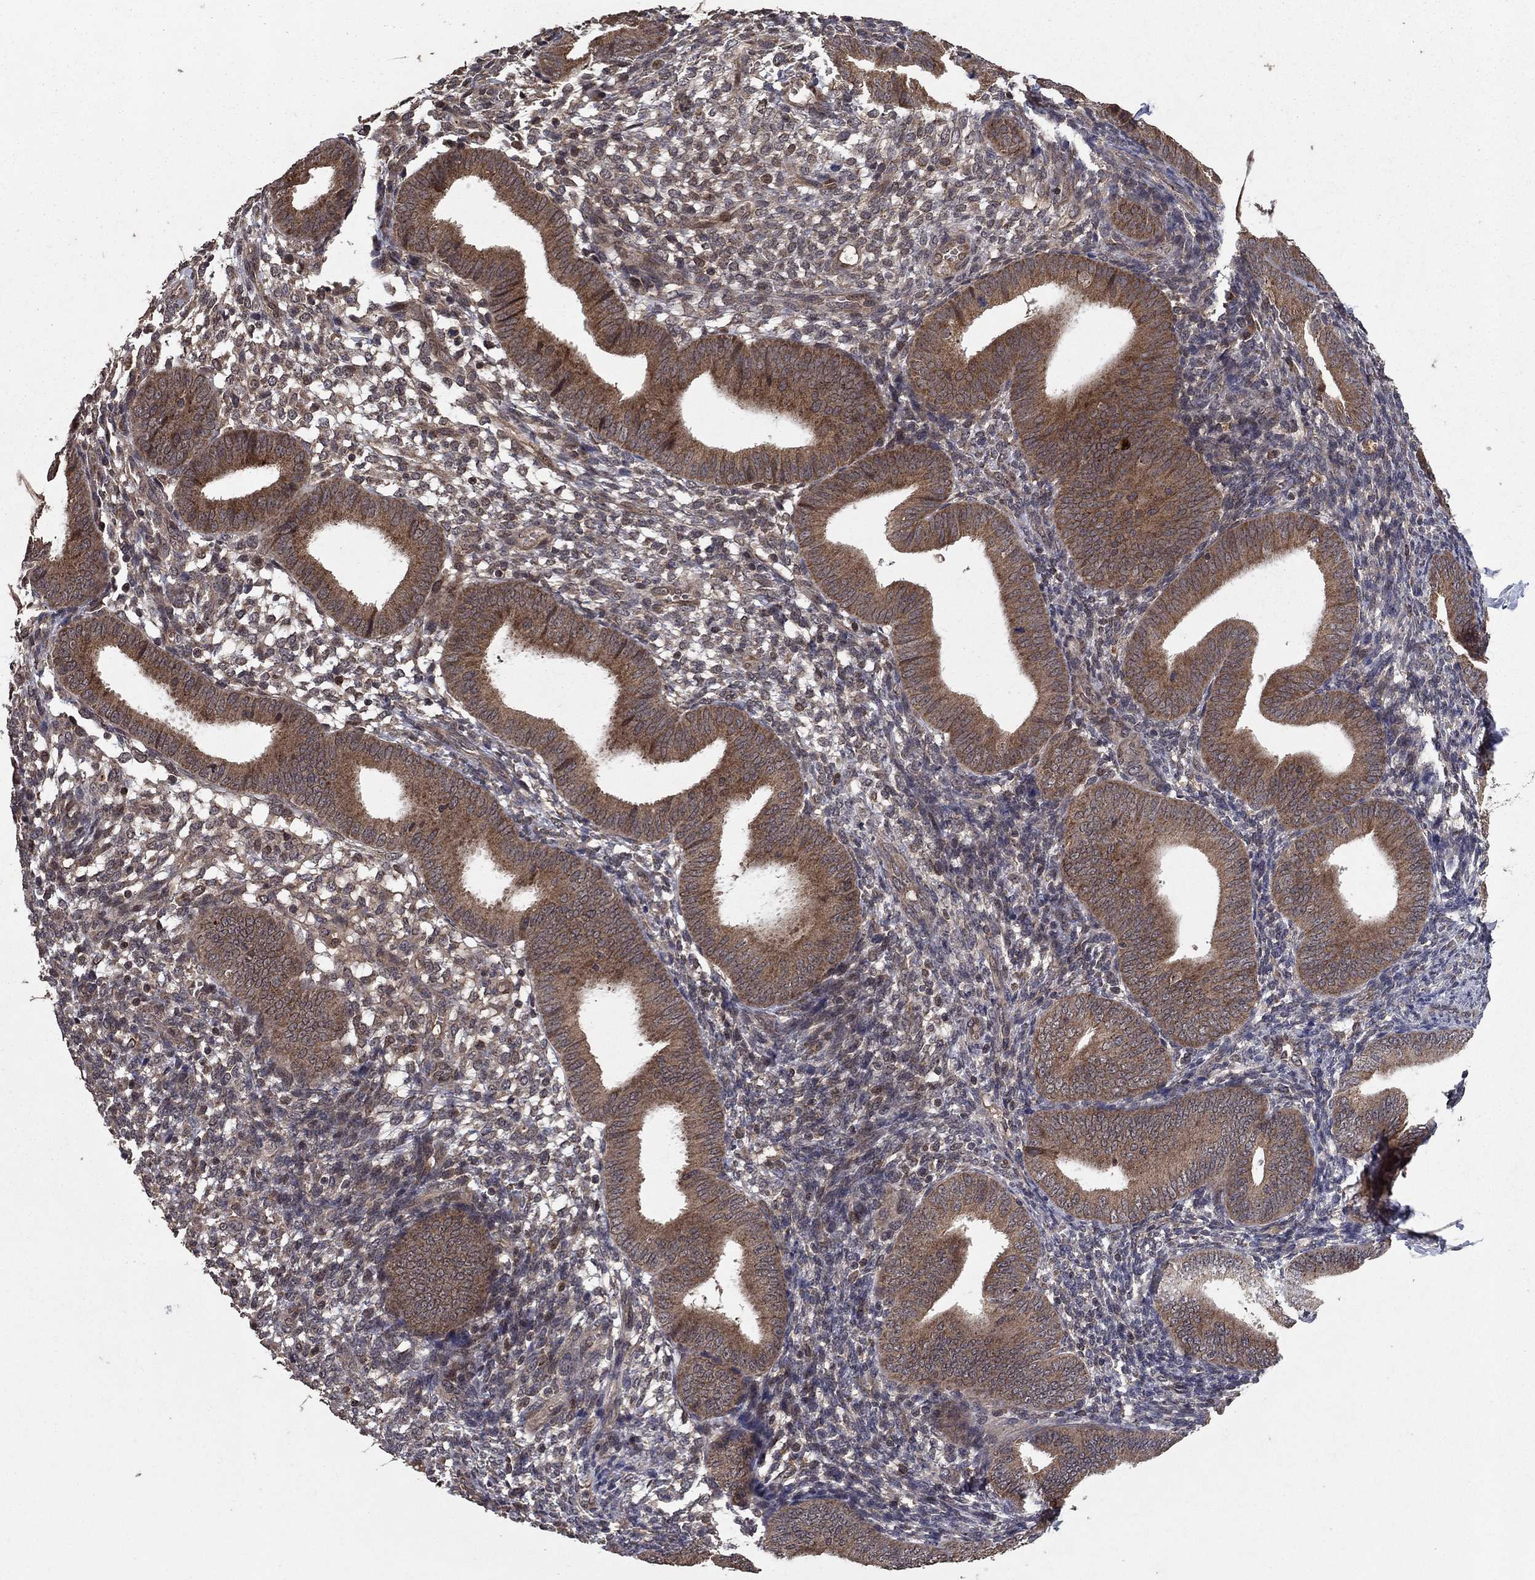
{"staining": {"intensity": "negative", "quantity": "none", "location": "none"}, "tissue": "endometrium", "cell_type": "Cells in endometrial stroma", "image_type": "normal", "snomed": [{"axis": "morphology", "description": "Normal tissue, NOS"}, {"axis": "topography", "description": "Endometrium"}], "caption": "Endometrium was stained to show a protein in brown. There is no significant staining in cells in endometrial stroma. (DAB IHC with hematoxylin counter stain).", "gene": "DHRS1", "patient": {"sex": "female", "age": 39}}